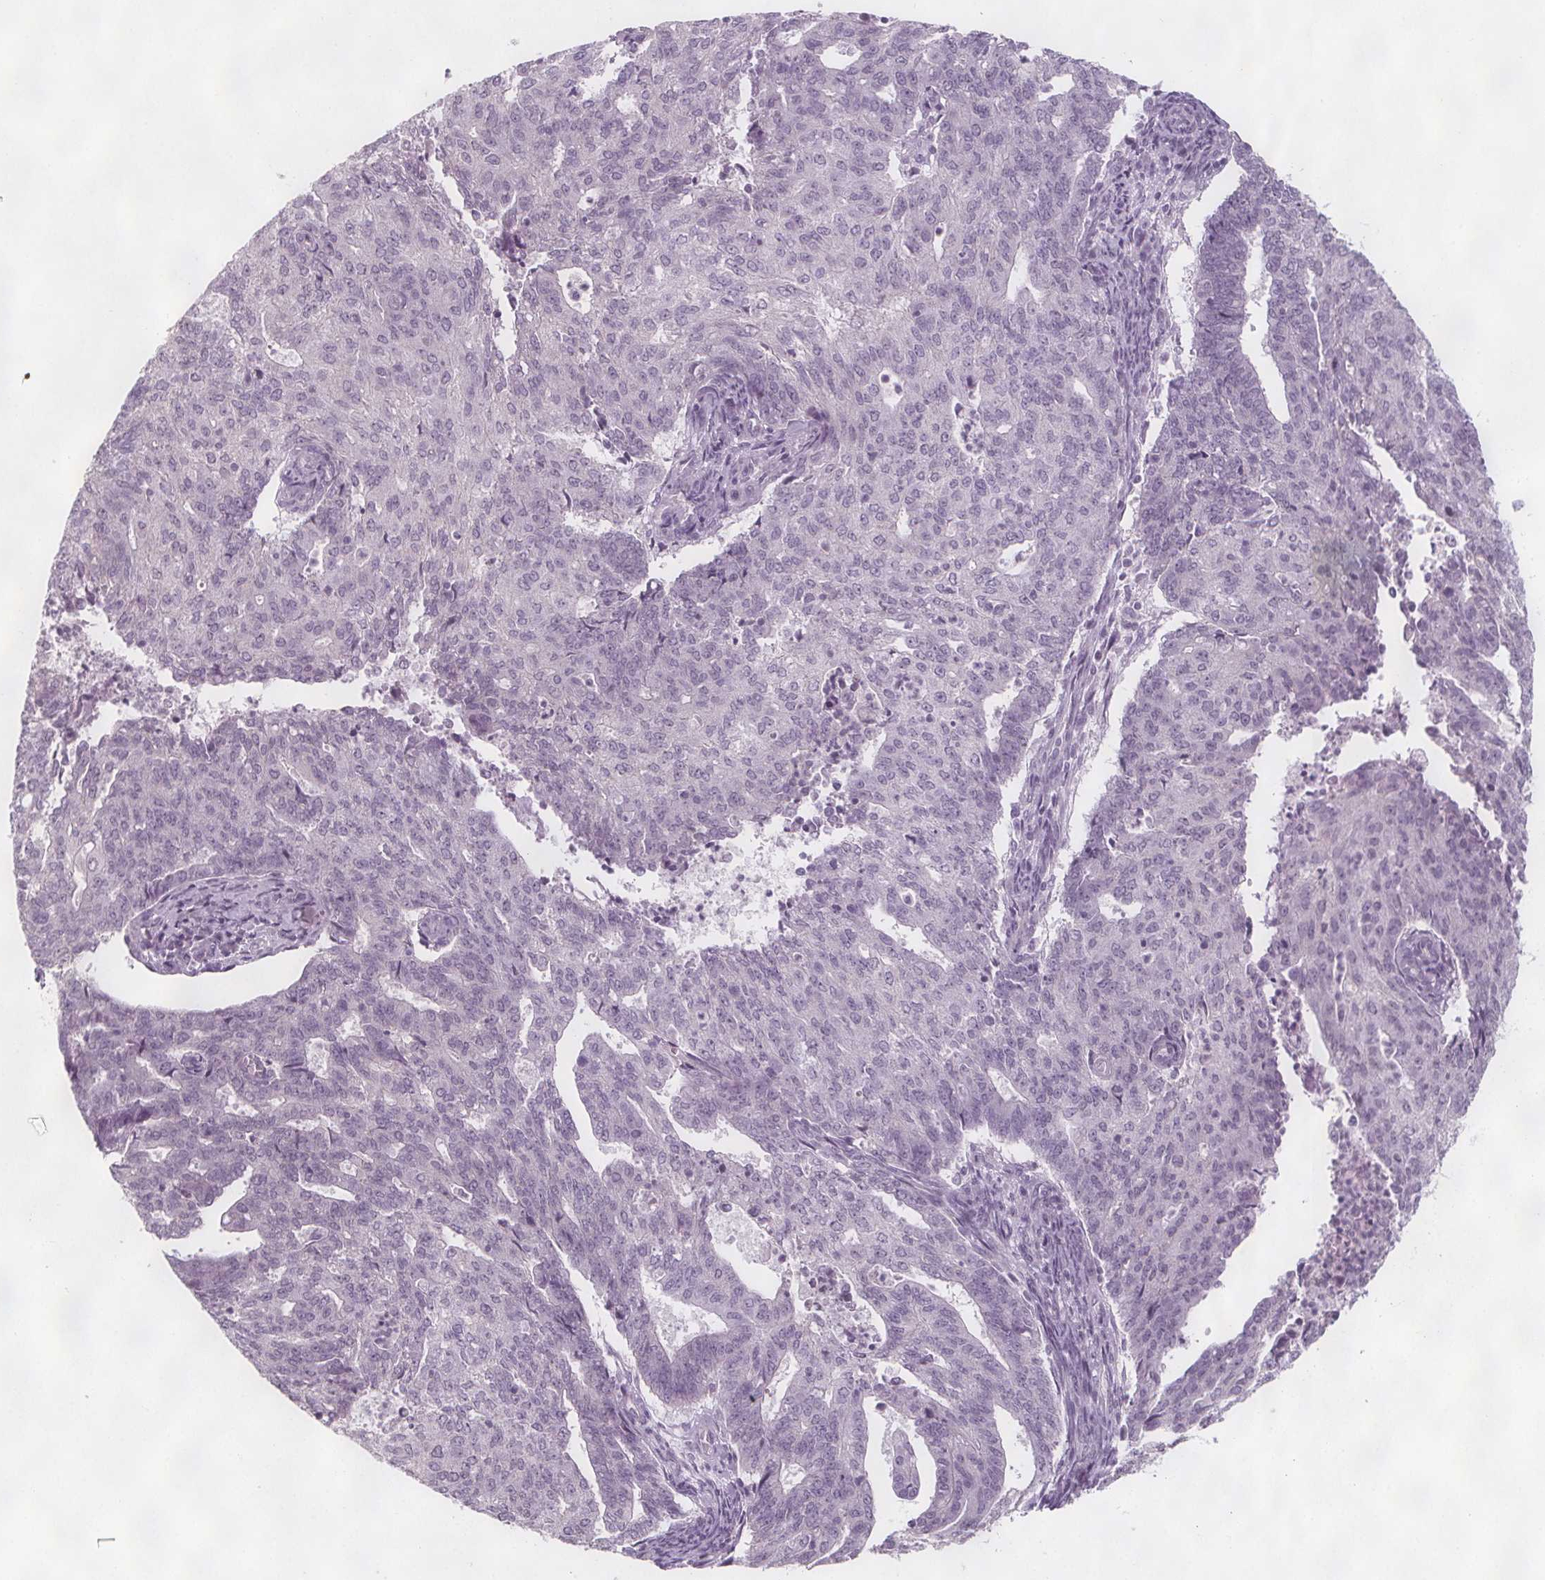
{"staining": {"intensity": "negative", "quantity": "none", "location": "none"}, "tissue": "endometrial cancer", "cell_type": "Tumor cells", "image_type": "cancer", "snomed": [{"axis": "morphology", "description": "Adenocarcinoma, NOS"}, {"axis": "topography", "description": "Endometrium"}], "caption": "DAB immunohistochemical staining of endometrial cancer (adenocarcinoma) displays no significant expression in tumor cells.", "gene": "C1orf167", "patient": {"sex": "female", "age": 82}}